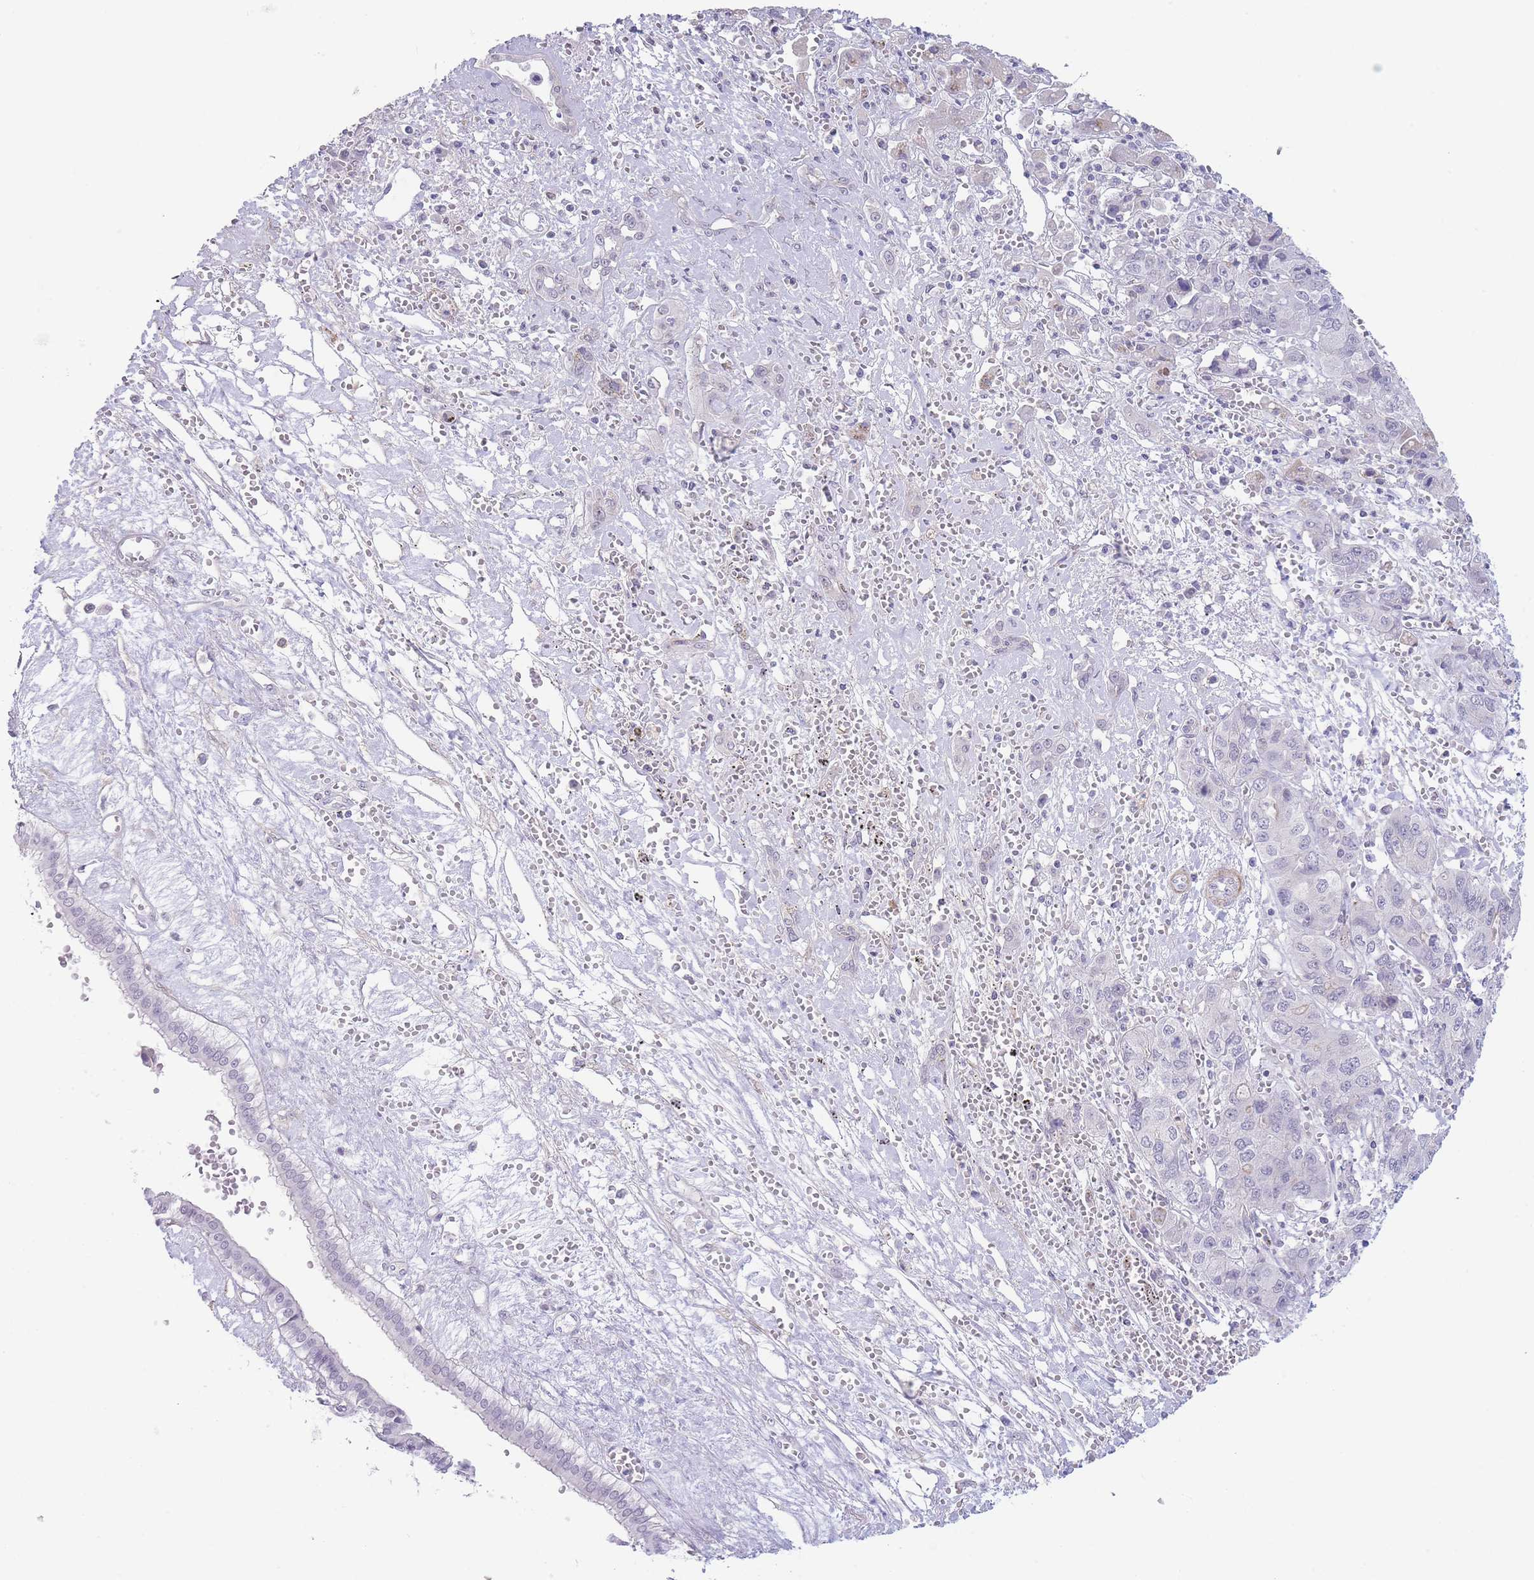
{"staining": {"intensity": "negative", "quantity": "none", "location": "none"}, "tissue": "liver cancer", "cell_type": "Tumor cells", "image_type": "cancer", "snomed": [{"axis": "morphology", "description": "Cholangiocarcinoma"}, {"axis": "topography", "description": "Liver"}], "caption": "Tumor cells show no significant positivity in liver cancer (cholangiocarcinoma).", "gene": "ASAP3", "patient": {"sex": "male", "age": 67}}